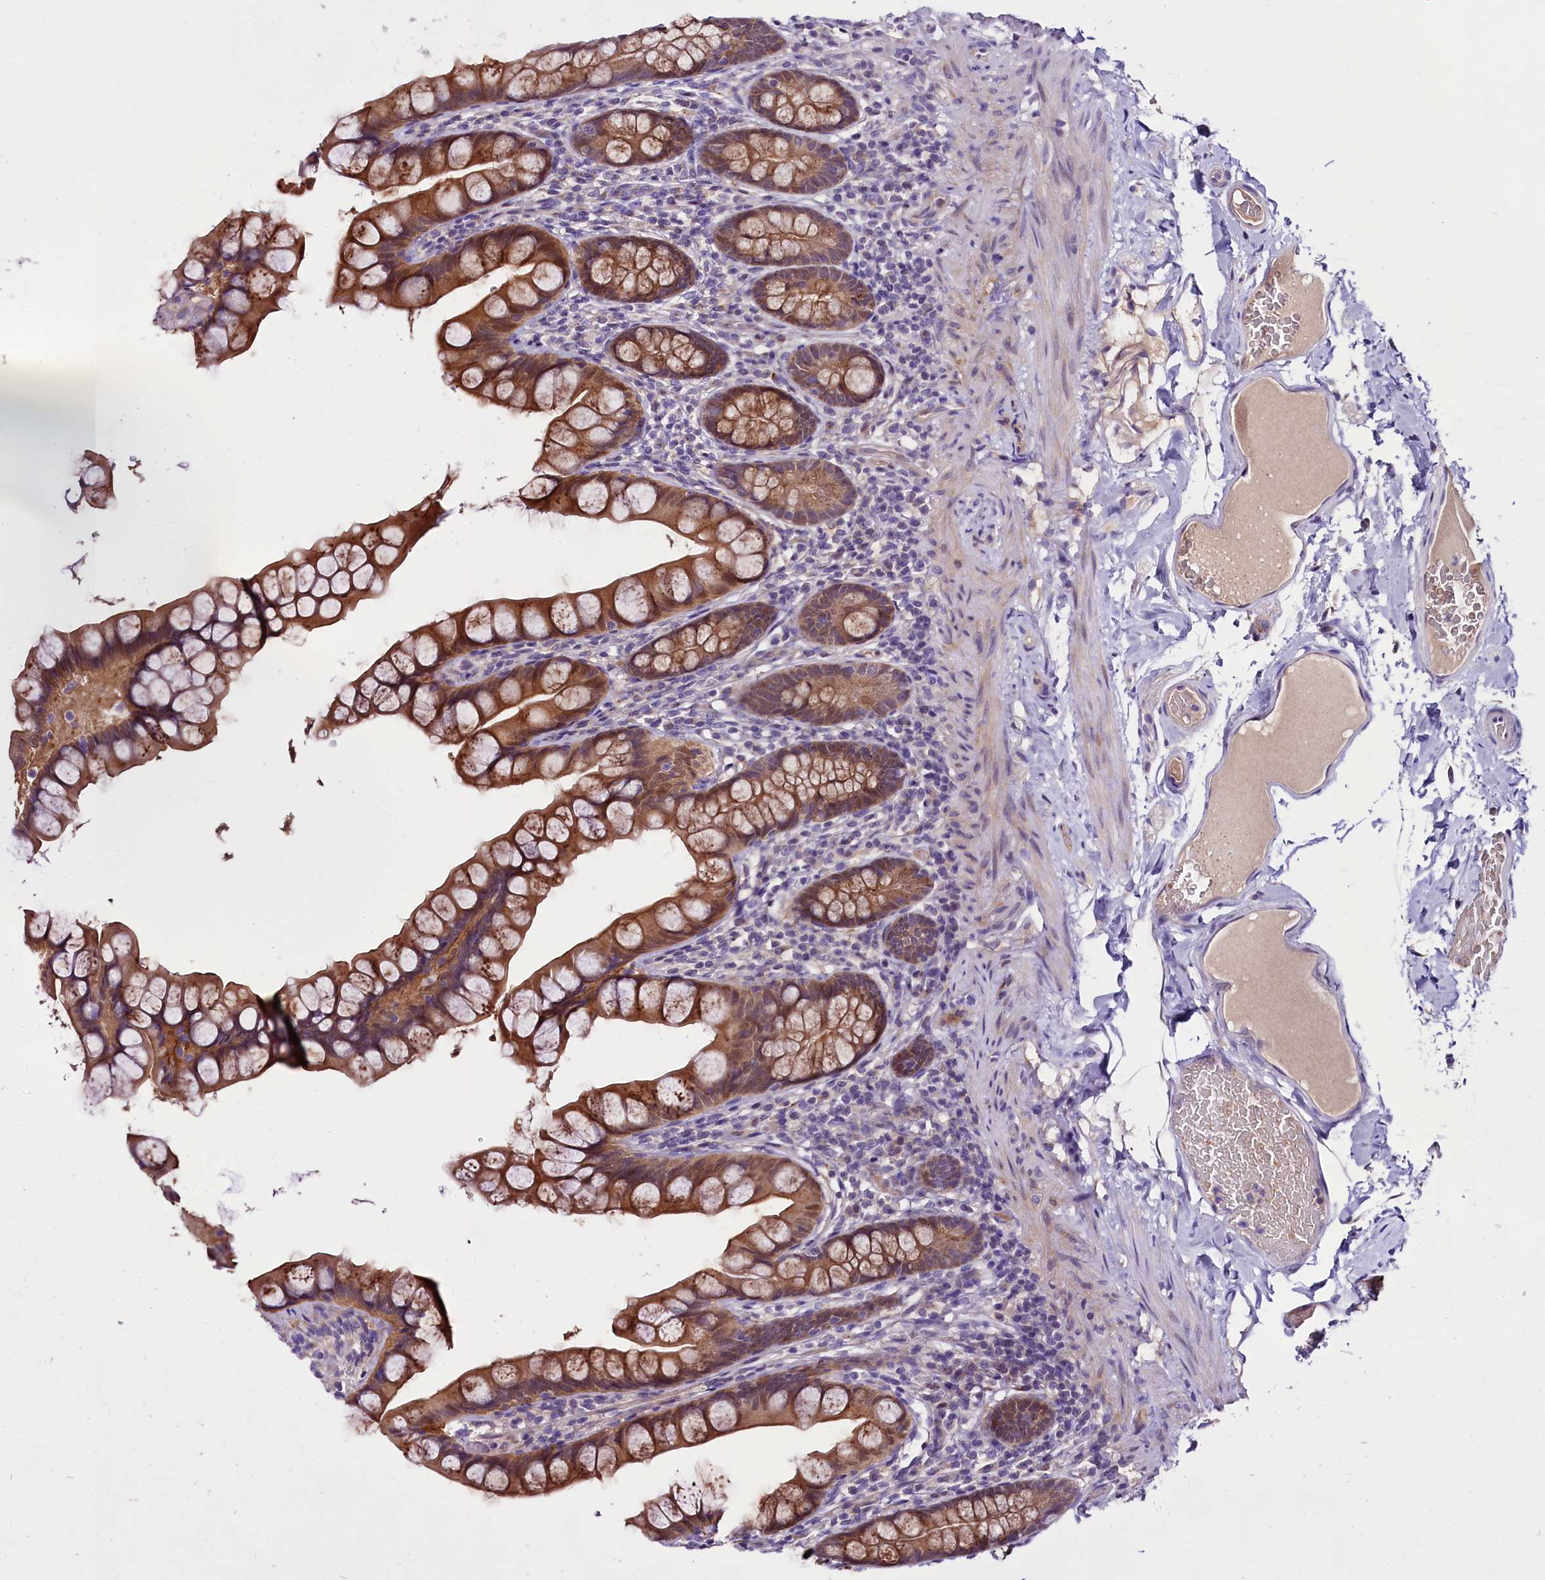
{"staining": {"intensity": "strong", "quantity": ">75%", "location": "cytoplasmic/membranous"}, "tissue": "small intestine", "cell_type": "Glandular cells", "image_type": "normal", "snomed": [{"axis": "morphology", "description": "Normal tissue, NOS"}, {"axis": "topography", "description": "Small intestine"}], "caption": "Glandular cells display strong cytoplasmic/membranous positivity in approximately >75% of cells in unremarkable small intestine.", "gene": "C9orf40", "patient": {"sex": "male", "age": 70}}